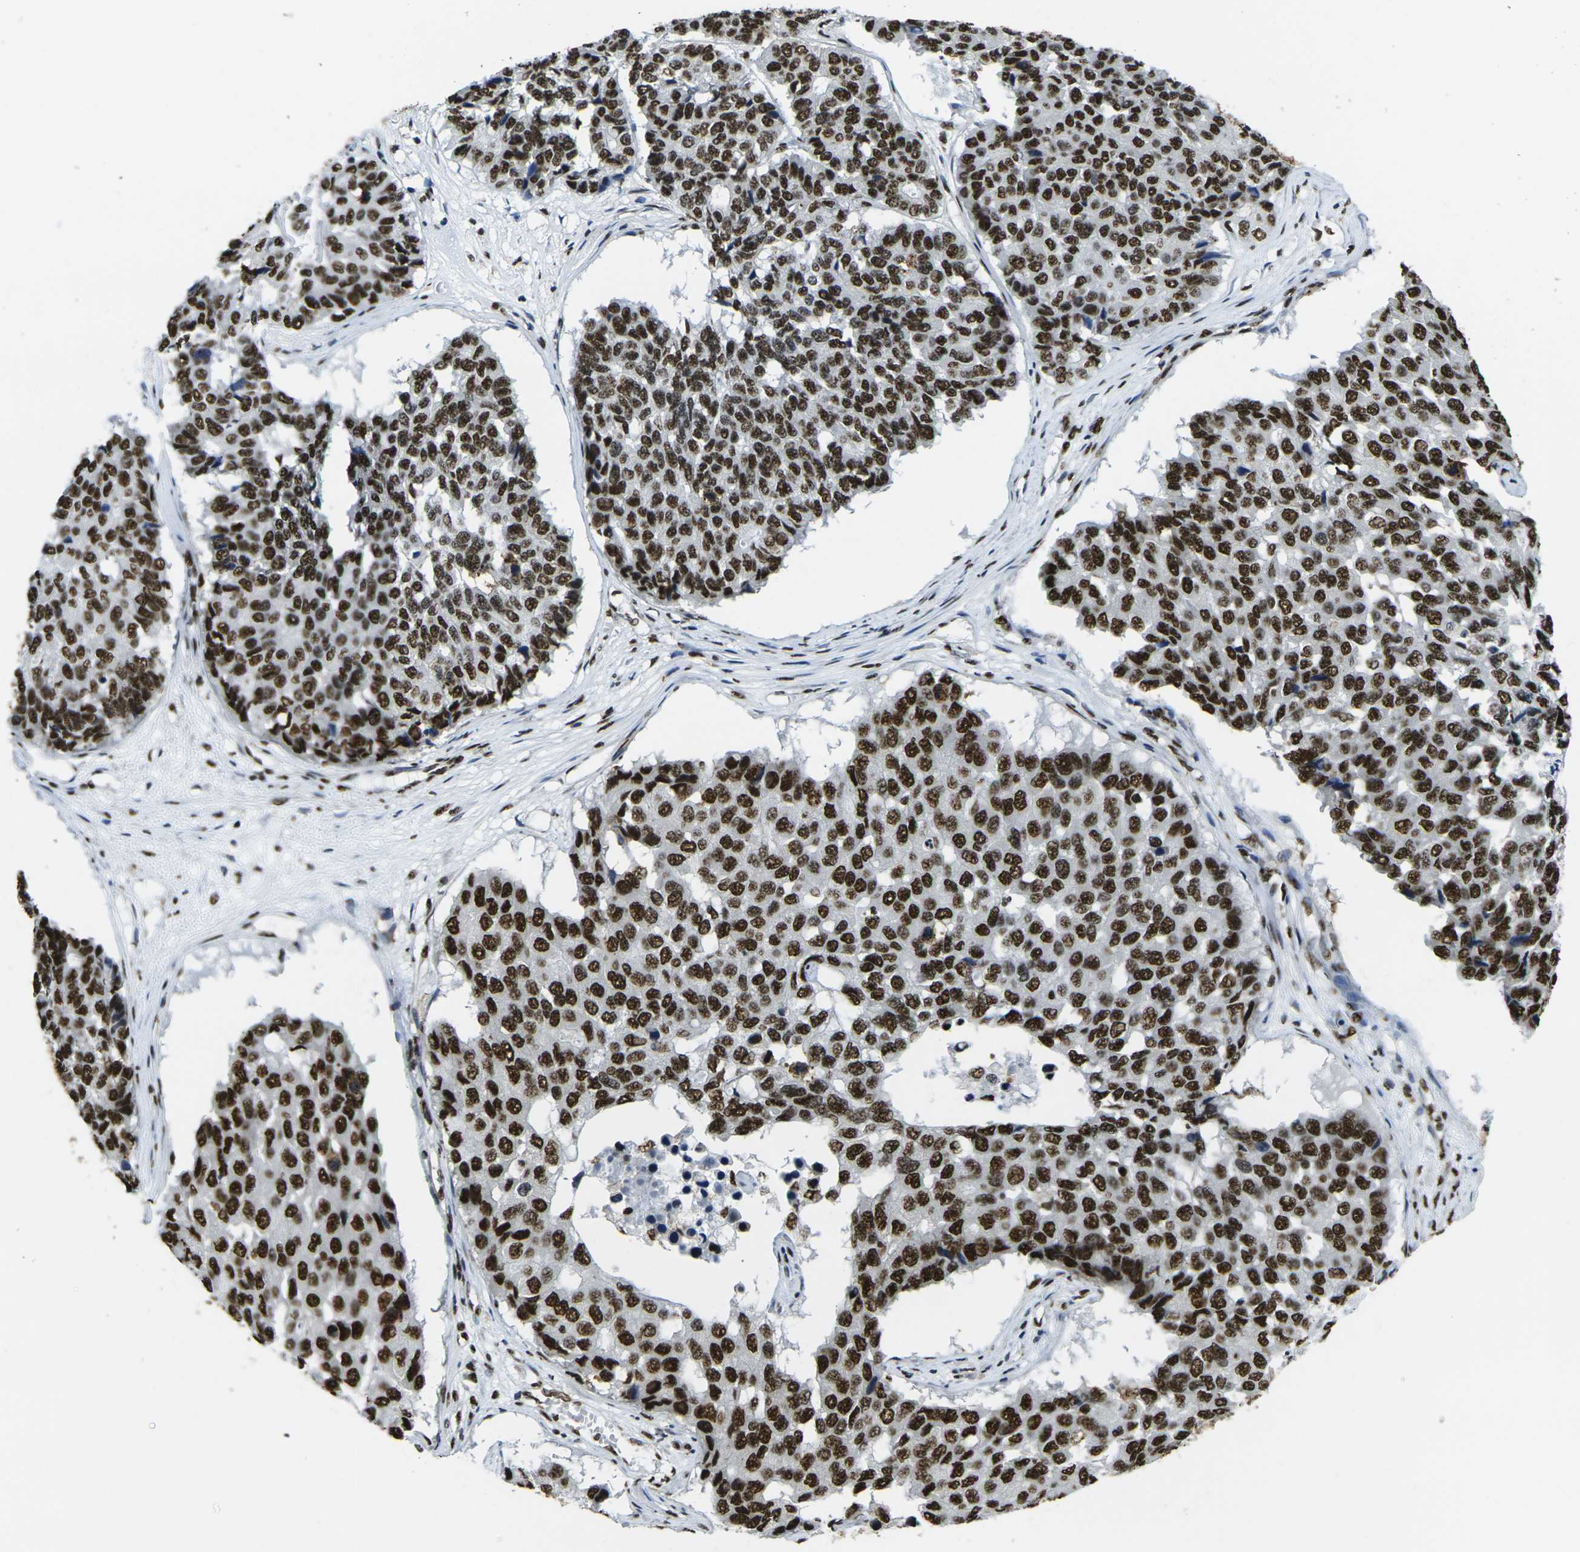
{"staining": {"intensity": "strong", "quantity": ">75%", "location": "nuclear"}, "tissue": "pancreatic cancer", "cell_type": "Tumor cells", "image_type": "cancer", "snomed": [{"axis": "morphology", "description": "Adenocarcinoma, NOS"}, {"axis": "topography", "description": "Pancreas"}], "caption": "Pancreatic adenocarcinoma was stained to show a protein in brown. There is high levels of strong nuclear expression in about >75% of tumor cells.", "gene": "SMARCC1", "patient": {"sex": "male", "age": 50}}